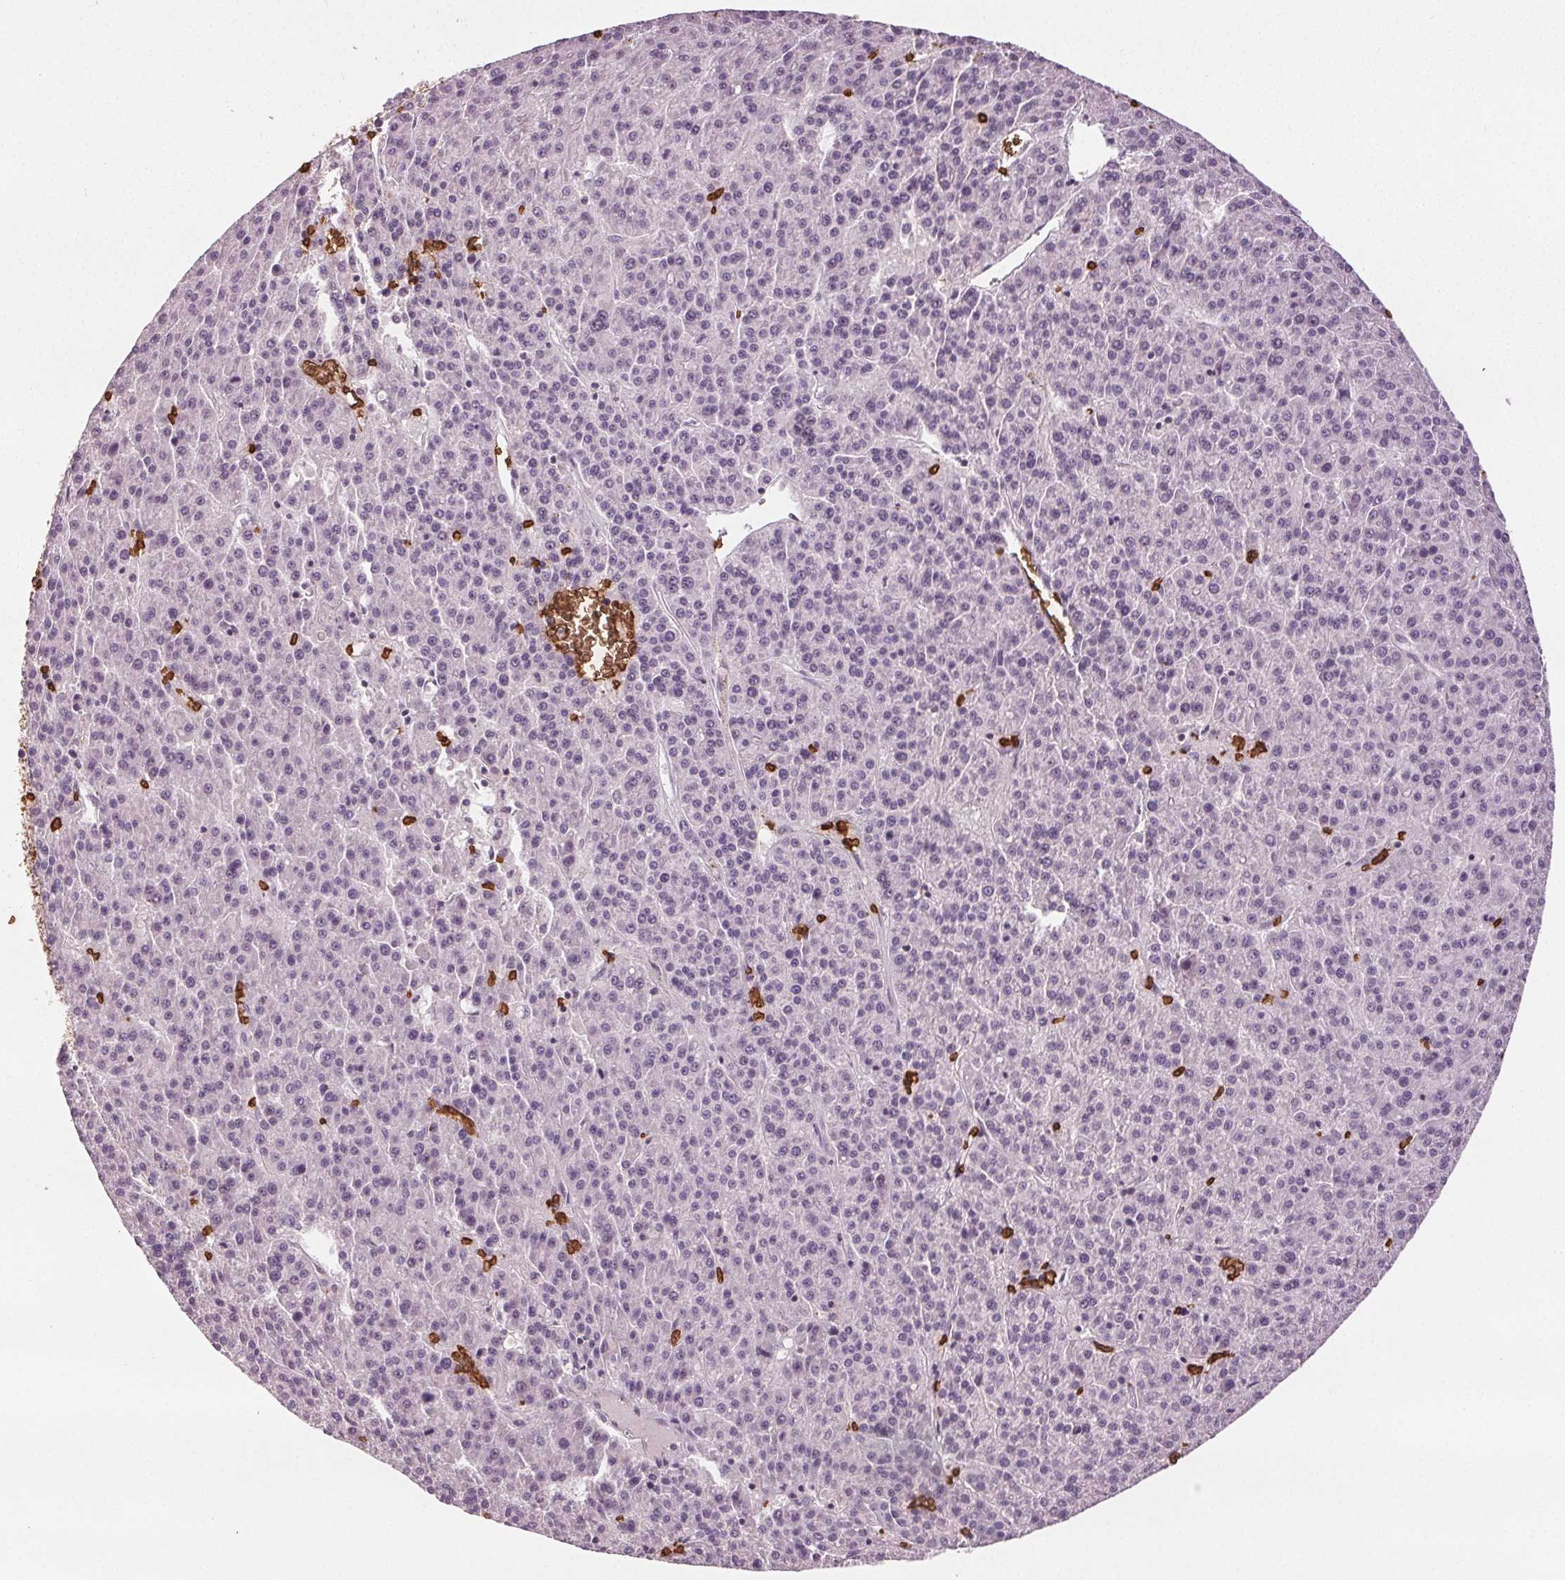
{"staining": {"intensity": "negative", "quantity": "none", "location": "none"}, "tissue": "liver cancer", "cell_type": "Tumor cells", "image_type": "cancer", "snomed": [{"axis": "morphology", "description": "Carcinoma, Hepatocellular, NOS"}, {"axis": "topography", "description": "Liver"}], "caption": "Immunohistochemical staining of liver cancer reveals no significant expression in tumor cells.", "gene": "SLC4A1", "patient": {"sex": "female", "age": 58}}